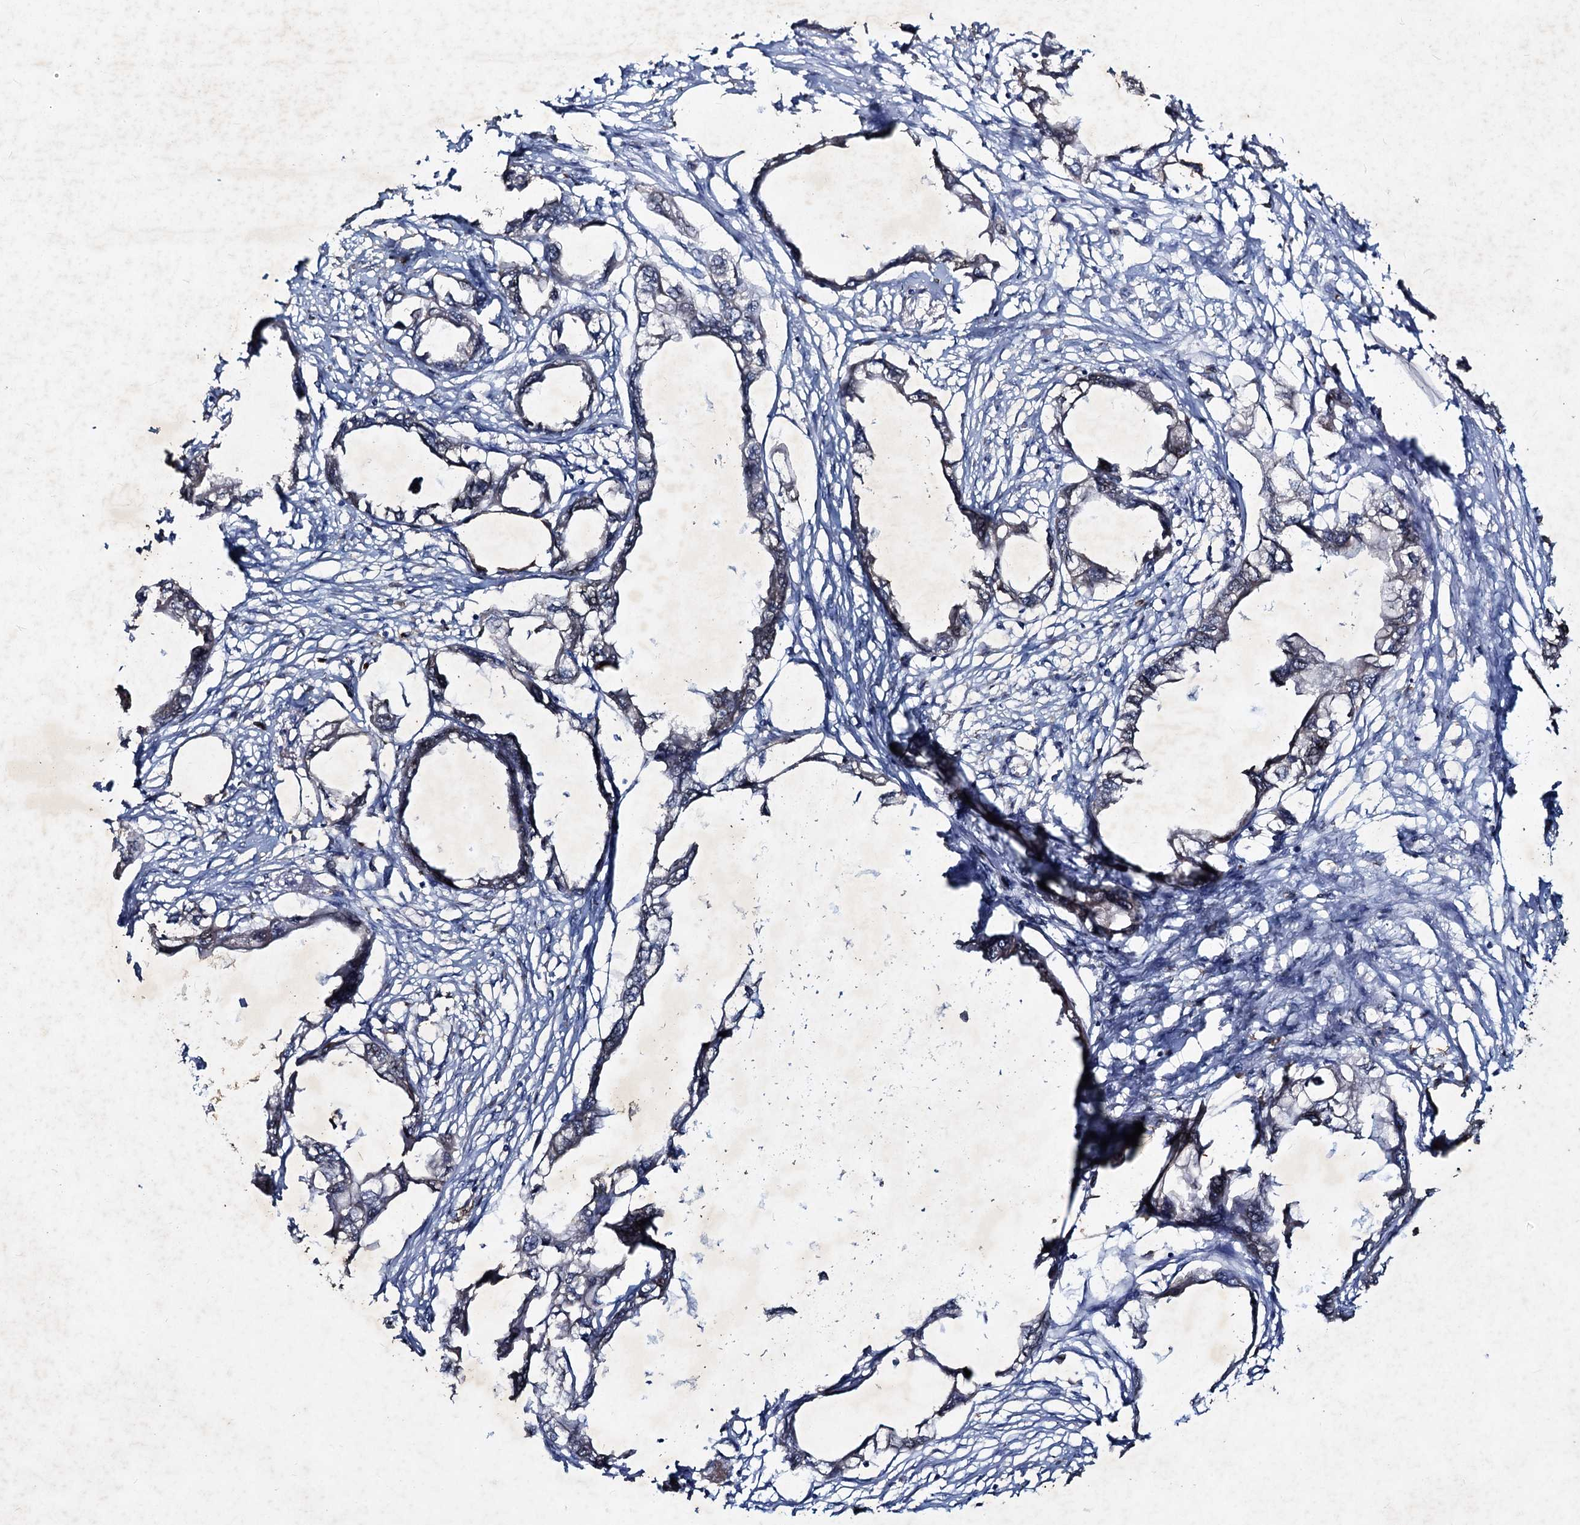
{"staining": {"intensity": "negative", "quantity": "none", "location": "none"}, "tissue": "endometrial cancer", "cell_type": "Tumor cells", "image_type": "cancer", "snomed": [{"axis": "morphology", "description": "Adenocarcinoma, NOS"}, {"axis": "morphology", "description": "Adenocarcinoma, metastatic, NOS"}, {"axis": "topography", "description": "Adipose tissue"}, {"axis": "topography", "description": "Endometrium"}], "caption": "Tumor cells are negative for brown protein staining in endometrial adenocarcinoma.", "gene": "TMX2", "patient": {"sex": "female", "age": 67}}